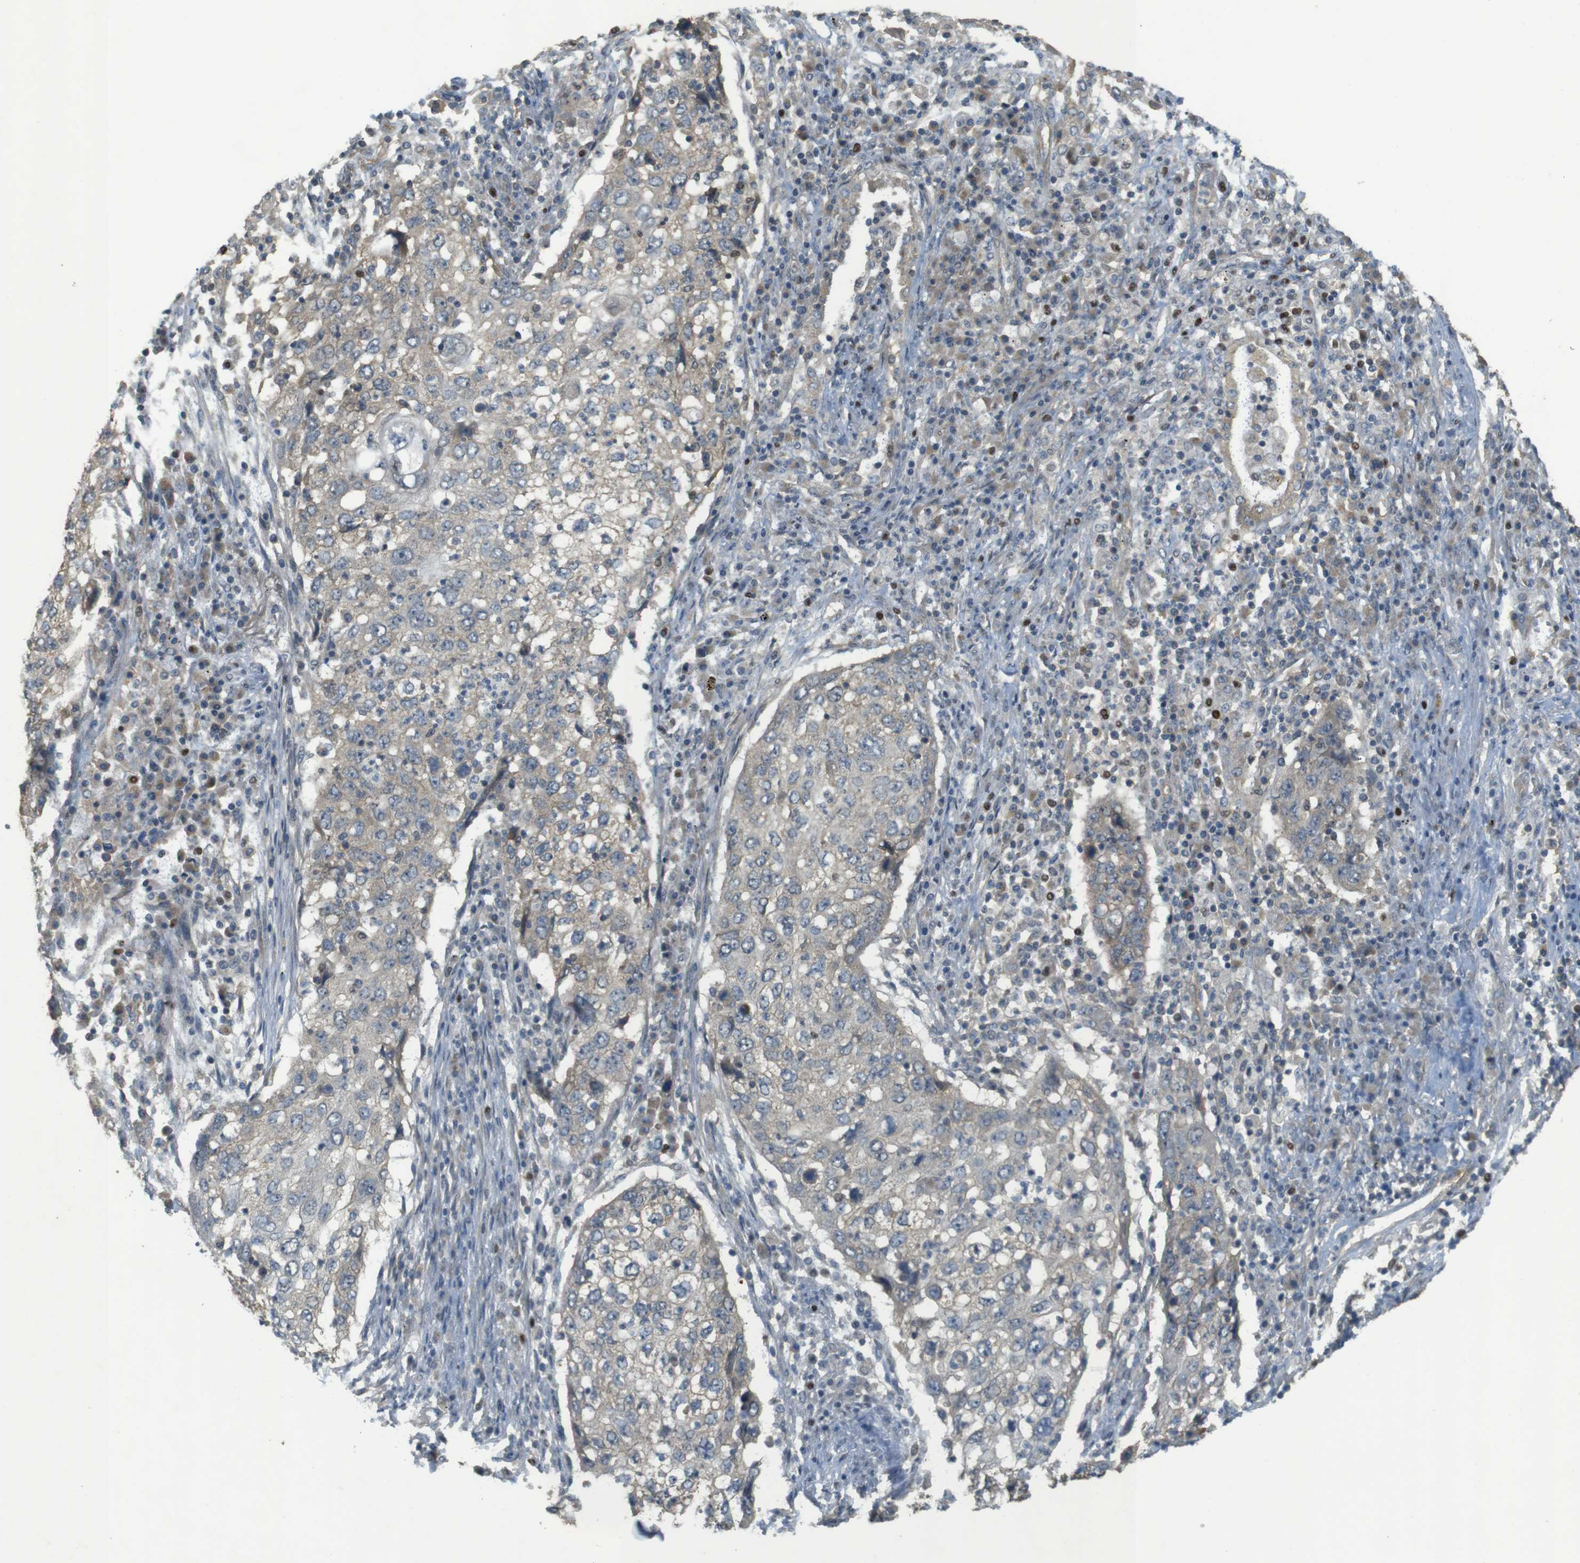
{"staining": {"intensity": "weak", "quantity": "<25%", "location": "cytoplasmic/membranous"}, "tissue": "lung cancer", "cell_type": "Tumor cells", "image_type": "cancer", "snomed": [{"axis": "morphology", "description": "Squamous cell carcinoma, NOS"}, {"axis": "topography", "description": "Lung"}], "caption": "Lung squamous cell carcinoma was stained to show a protein in brown. There is no significant expression in tumor cells.", "gene": "ZDHHC20", "patient": {"sex": "female", "age": 63}}